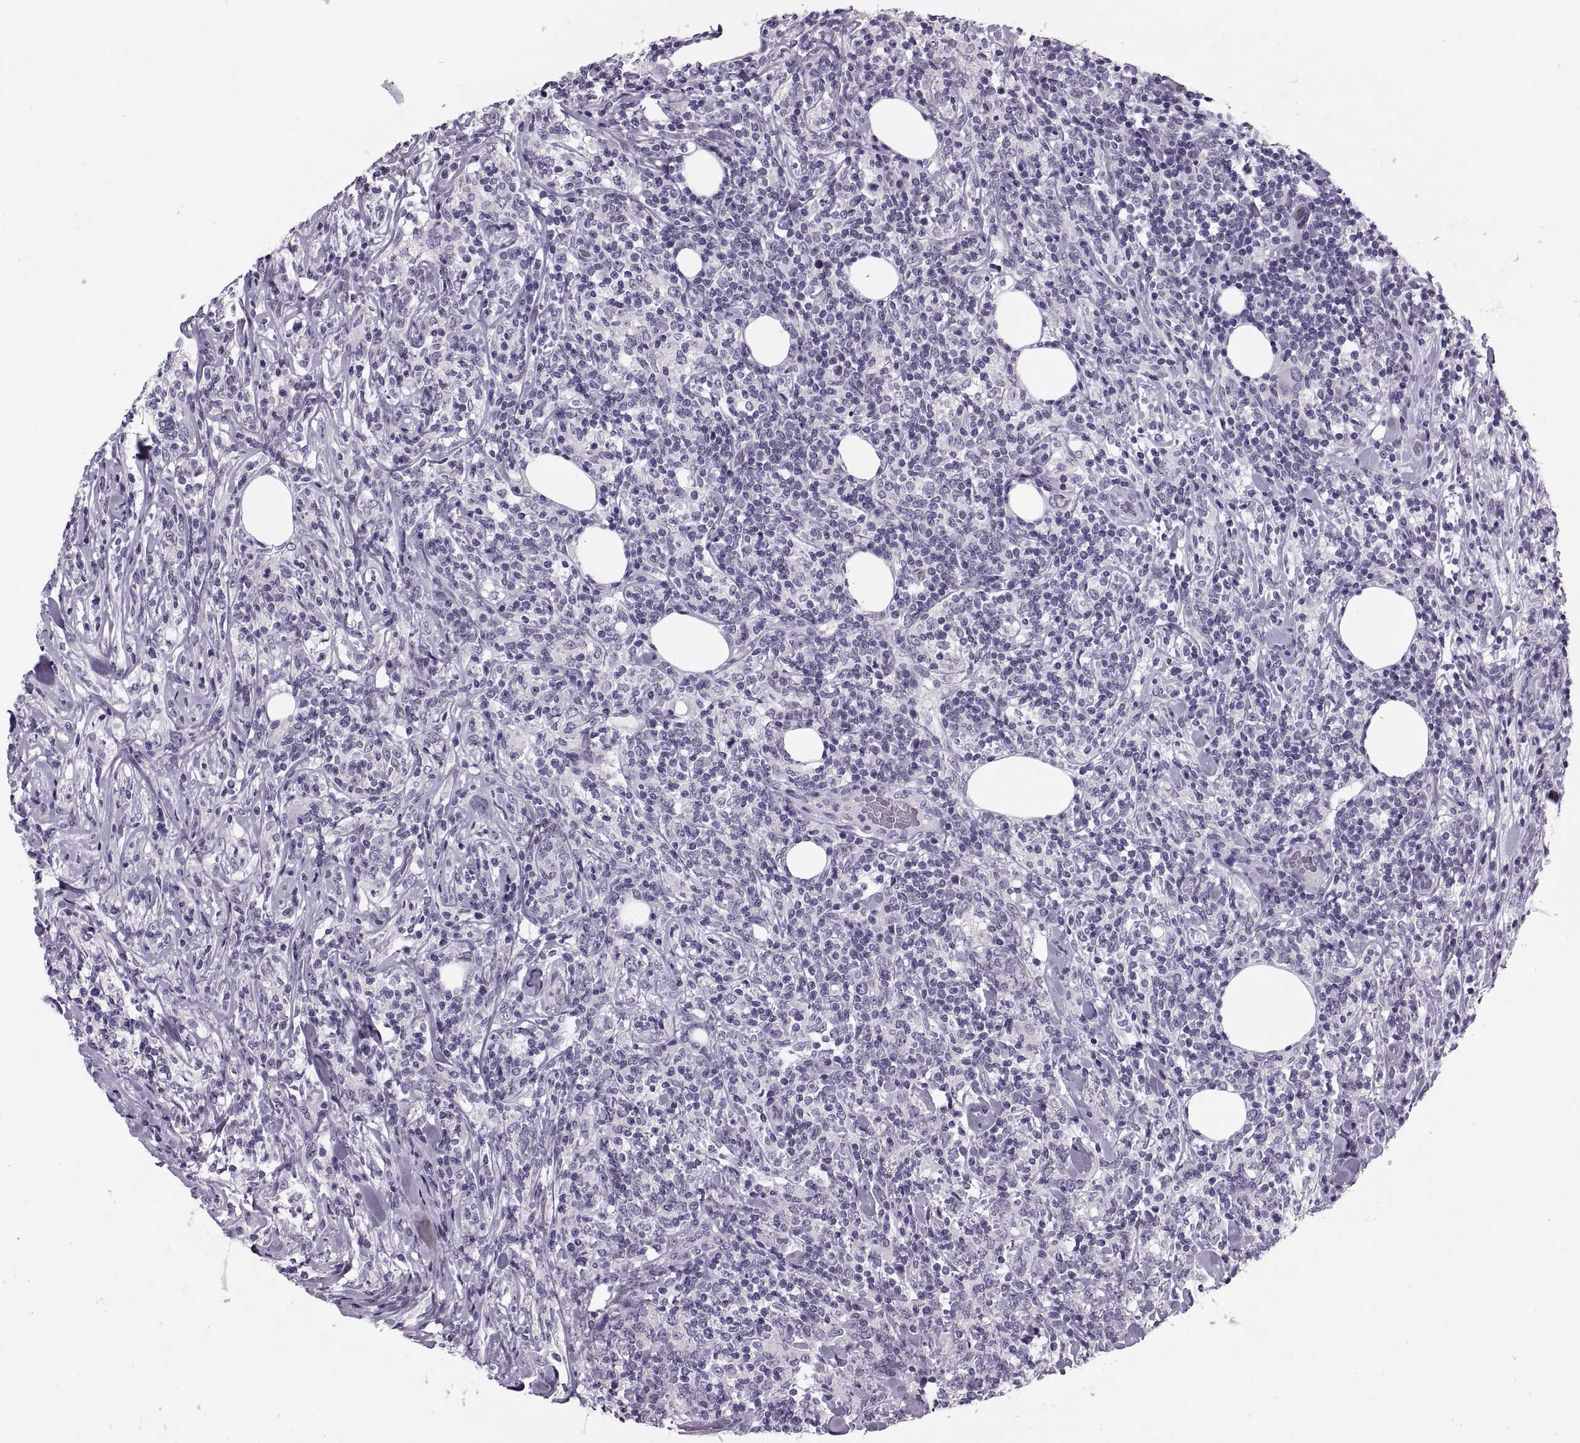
{"staining": {"intensity": "negative", "quantity": "none", "location": "none"}, "tissue": "lymphoma", "cell_type": "Tumor cells", "image_type": "cancer", "snomed": [{"axis": "morphology", "description": "Malignant lymphoma, non-Hodgkin's type, High grade"}, {"axis": "topography", "description": "Lymph node"}], "caption": "Malignant lymphoma, non-Hodgkin's type (high-grade) was stained to show a protein in brown. There is no significant positivity in tumor cells.", "gene": "SYNGR4", "patient": {"sex": "female", "age": 84}}